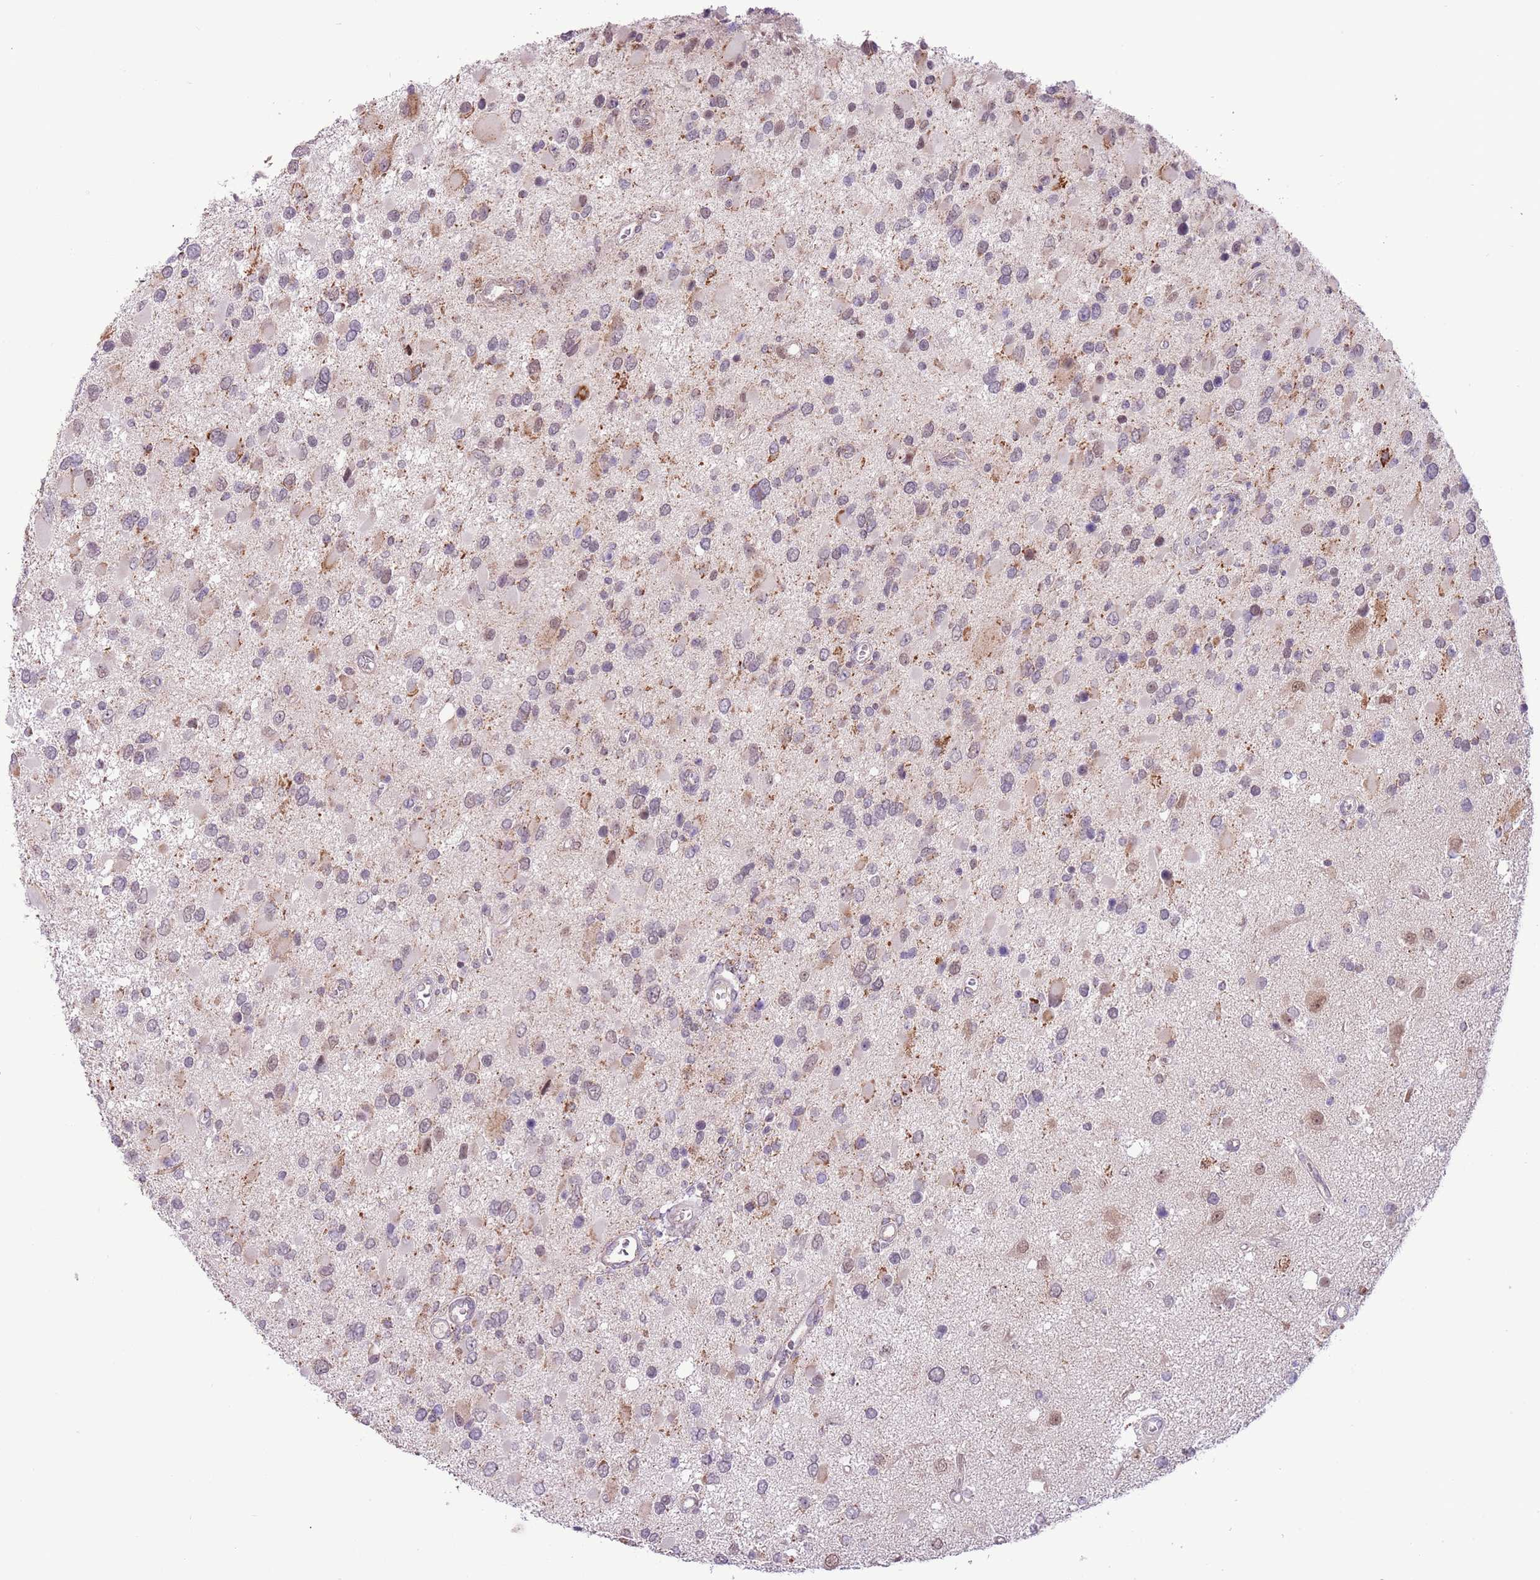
{"staining": {"intensity": "weak", "quantity": "<25%", "location": "cytoplasmic/membranous"}, "tissue": "glioma", "cell_type": "Tumor cells", "image_type": "cancer", "snomed": [{"axis": "morphology", "description": "Glioma, malignant, High grade"}, {"axis": "topography", "description": "Brain"}], "caption": "Human malignant glioma (high-grade) stained for a protein using IHC displays no positivity in tumor cells.", "gene": "MLLT11", "patient": {"sex": "male", "age": 53}}